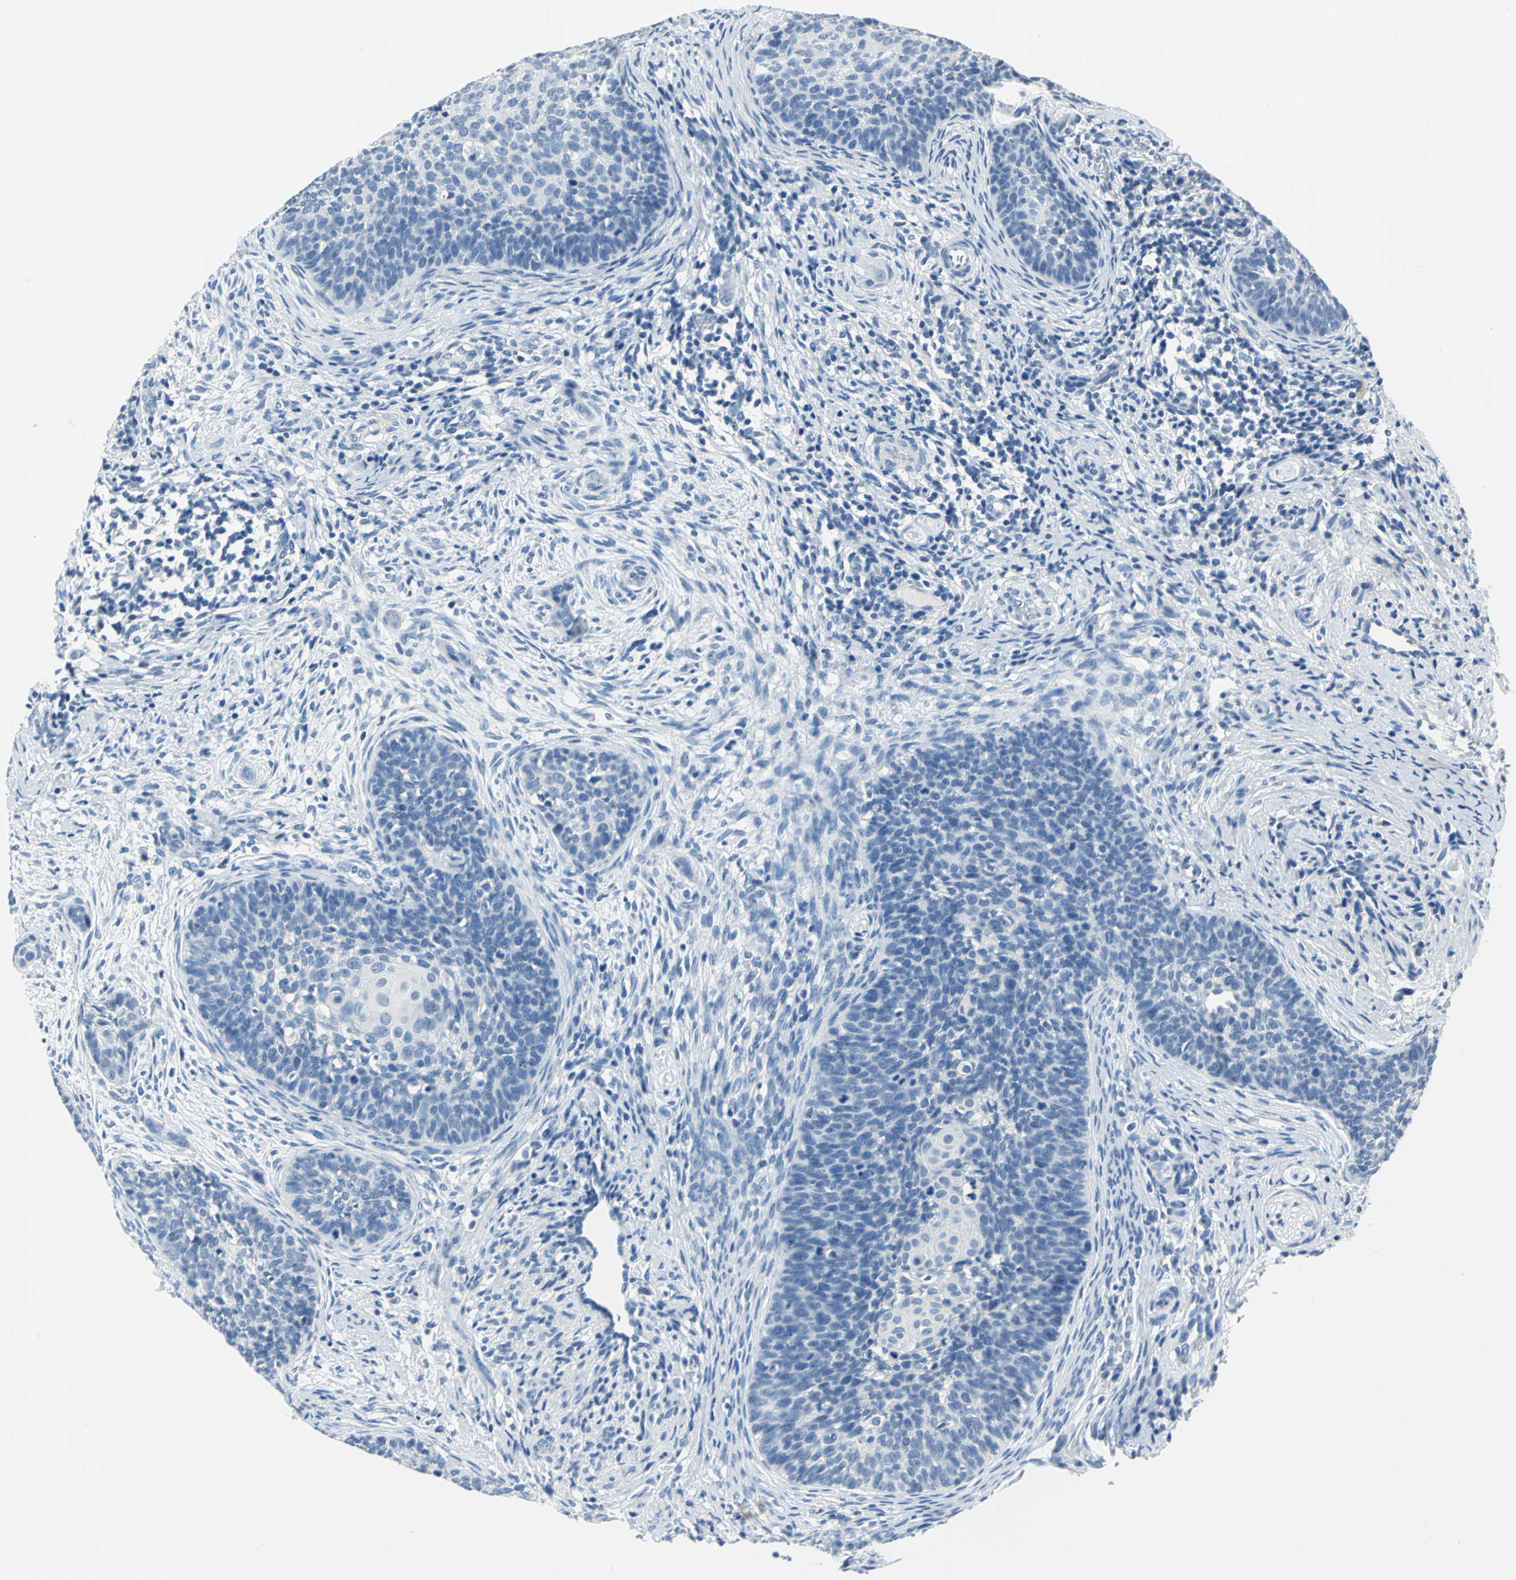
{"staining": {"intensity": "negative", "quantity": "none", "location": "none"}, "tissue": "cervical cancer", "cell_type": "Tumor cells", "image_type": "cancer", "snomed": [{"axis": "morphology", "description": "Squamous cell carcinoma, NOS"}, {"axis": "topography", "description": "Cervix"}], "caption": "The immunohistochemistry (IHC) image has no significant positivity in tumor cells of cervical squamous cell carcinoma tissue.", "gene": "PKLR", "patient": {"sex": "female", "age": 33}}